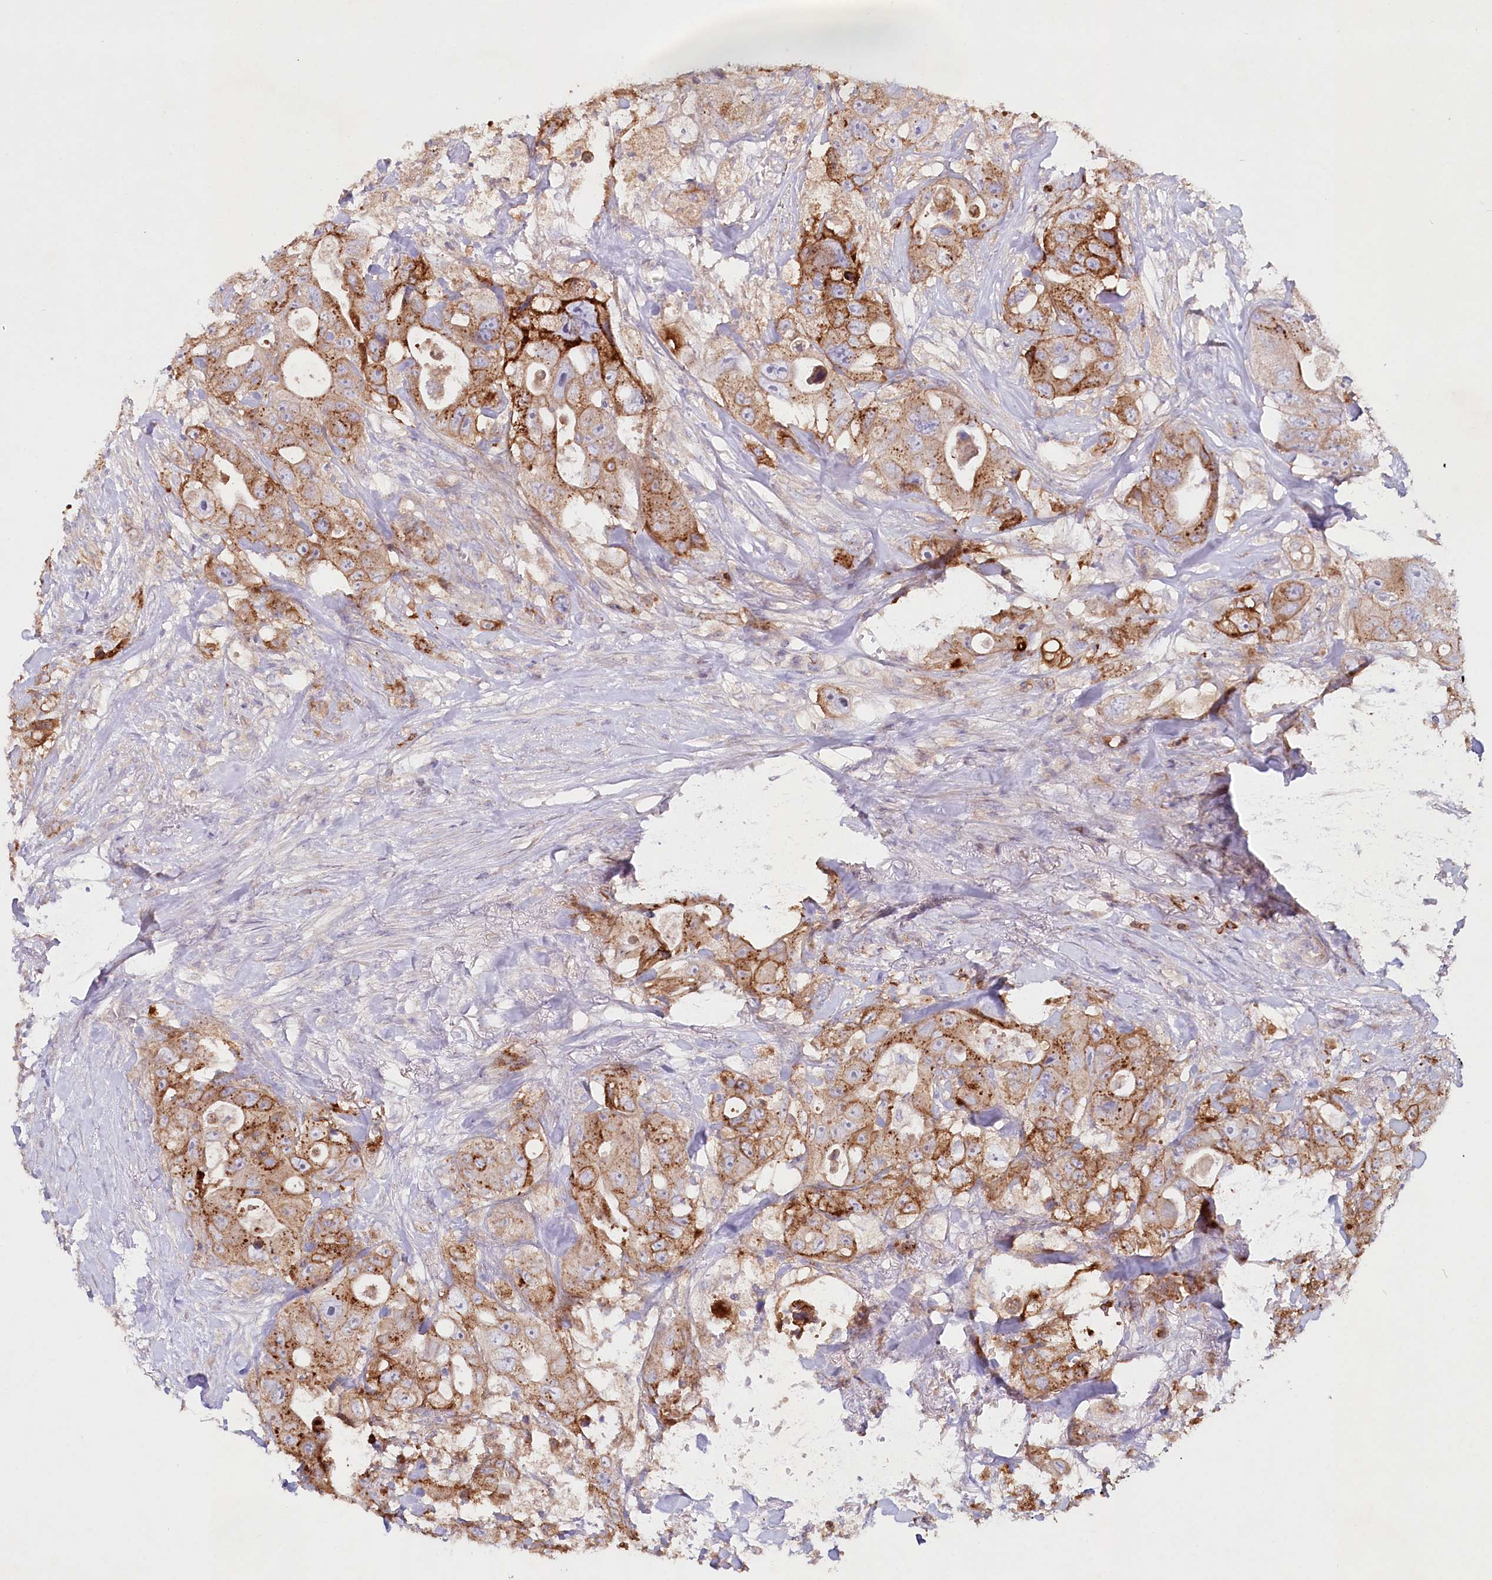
{"staining": {"intensity": "moderate", "quantity": ">75%", "location": "cytoplasmic/membranous"}, "tissue": "colorectal cancer", "cell_type": "Tumor cells", "image_type": "cancer", "snomed": [{"axis": "morphology", "description": "Adenocarcinoma, NOS"}, {"axis": "topography", "description": "Colon"}], "caption": "Protein staining by IHC displays moderate cytoplasmic/membranous staining in approximately >75% of tumor cells in colorectal cancer (adenocarcinoma).", "gene": "RBP5", "patient": {"sex": "female", "age": 46}}